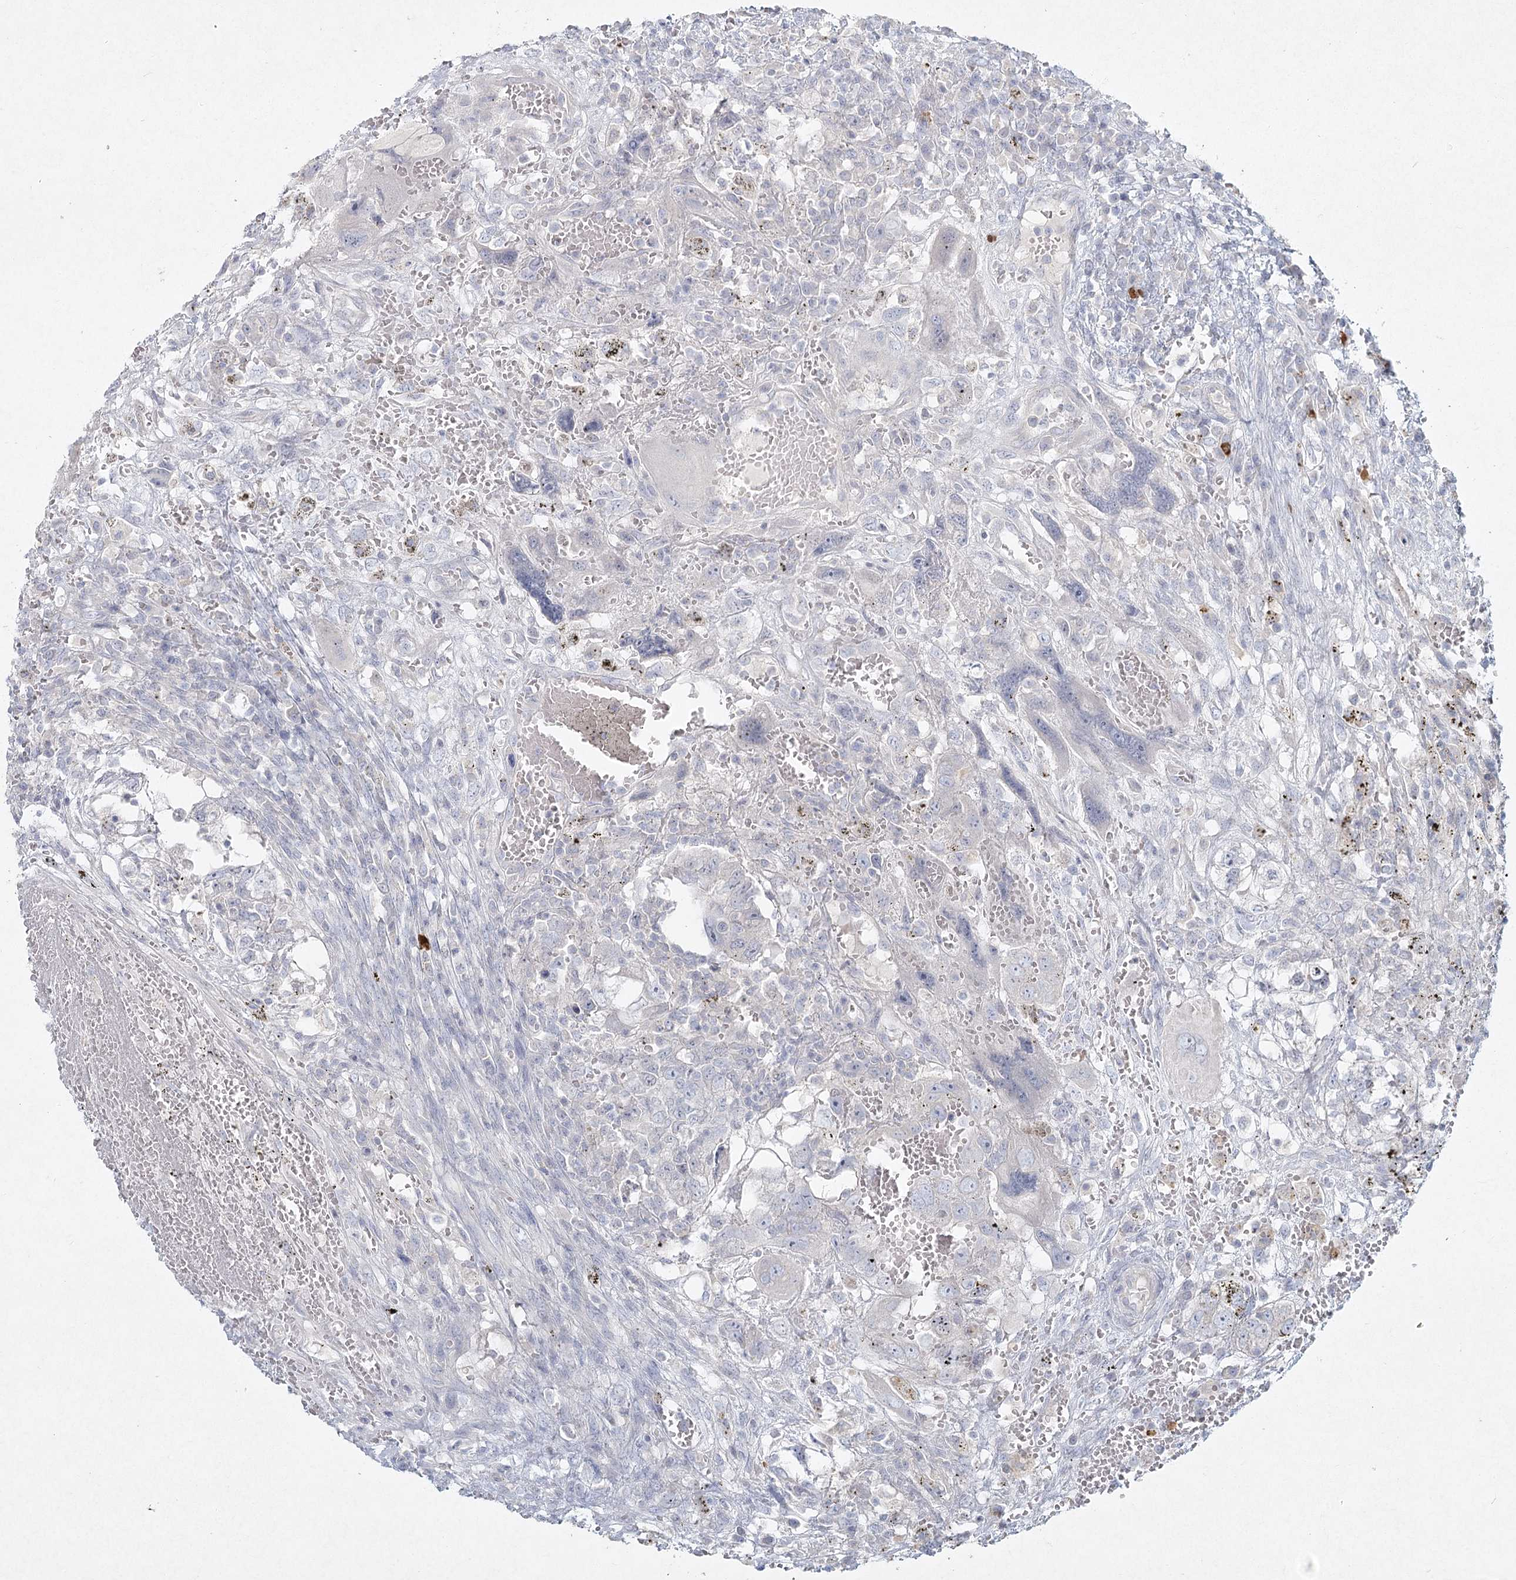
{"staining": {"intensity": "negative", "quantity": "none", "location": "none"}, "tissue": "testis cancer", "cell_type": "Tumor cells", "image_type": "cancer", "snomed": [{"axis": "morphology", "description": "Carcinoma, Embryonal, NOS"}, {"axis": "topography", "description": "Testis"}], "caption": "A histopathology image of testis cancer (embryonal carcinoma) stained for a protein demonstrates no brown staining in tumor cells.", "gene": "LRP2BP", "patient": {"sex": "male", "age": 26}}